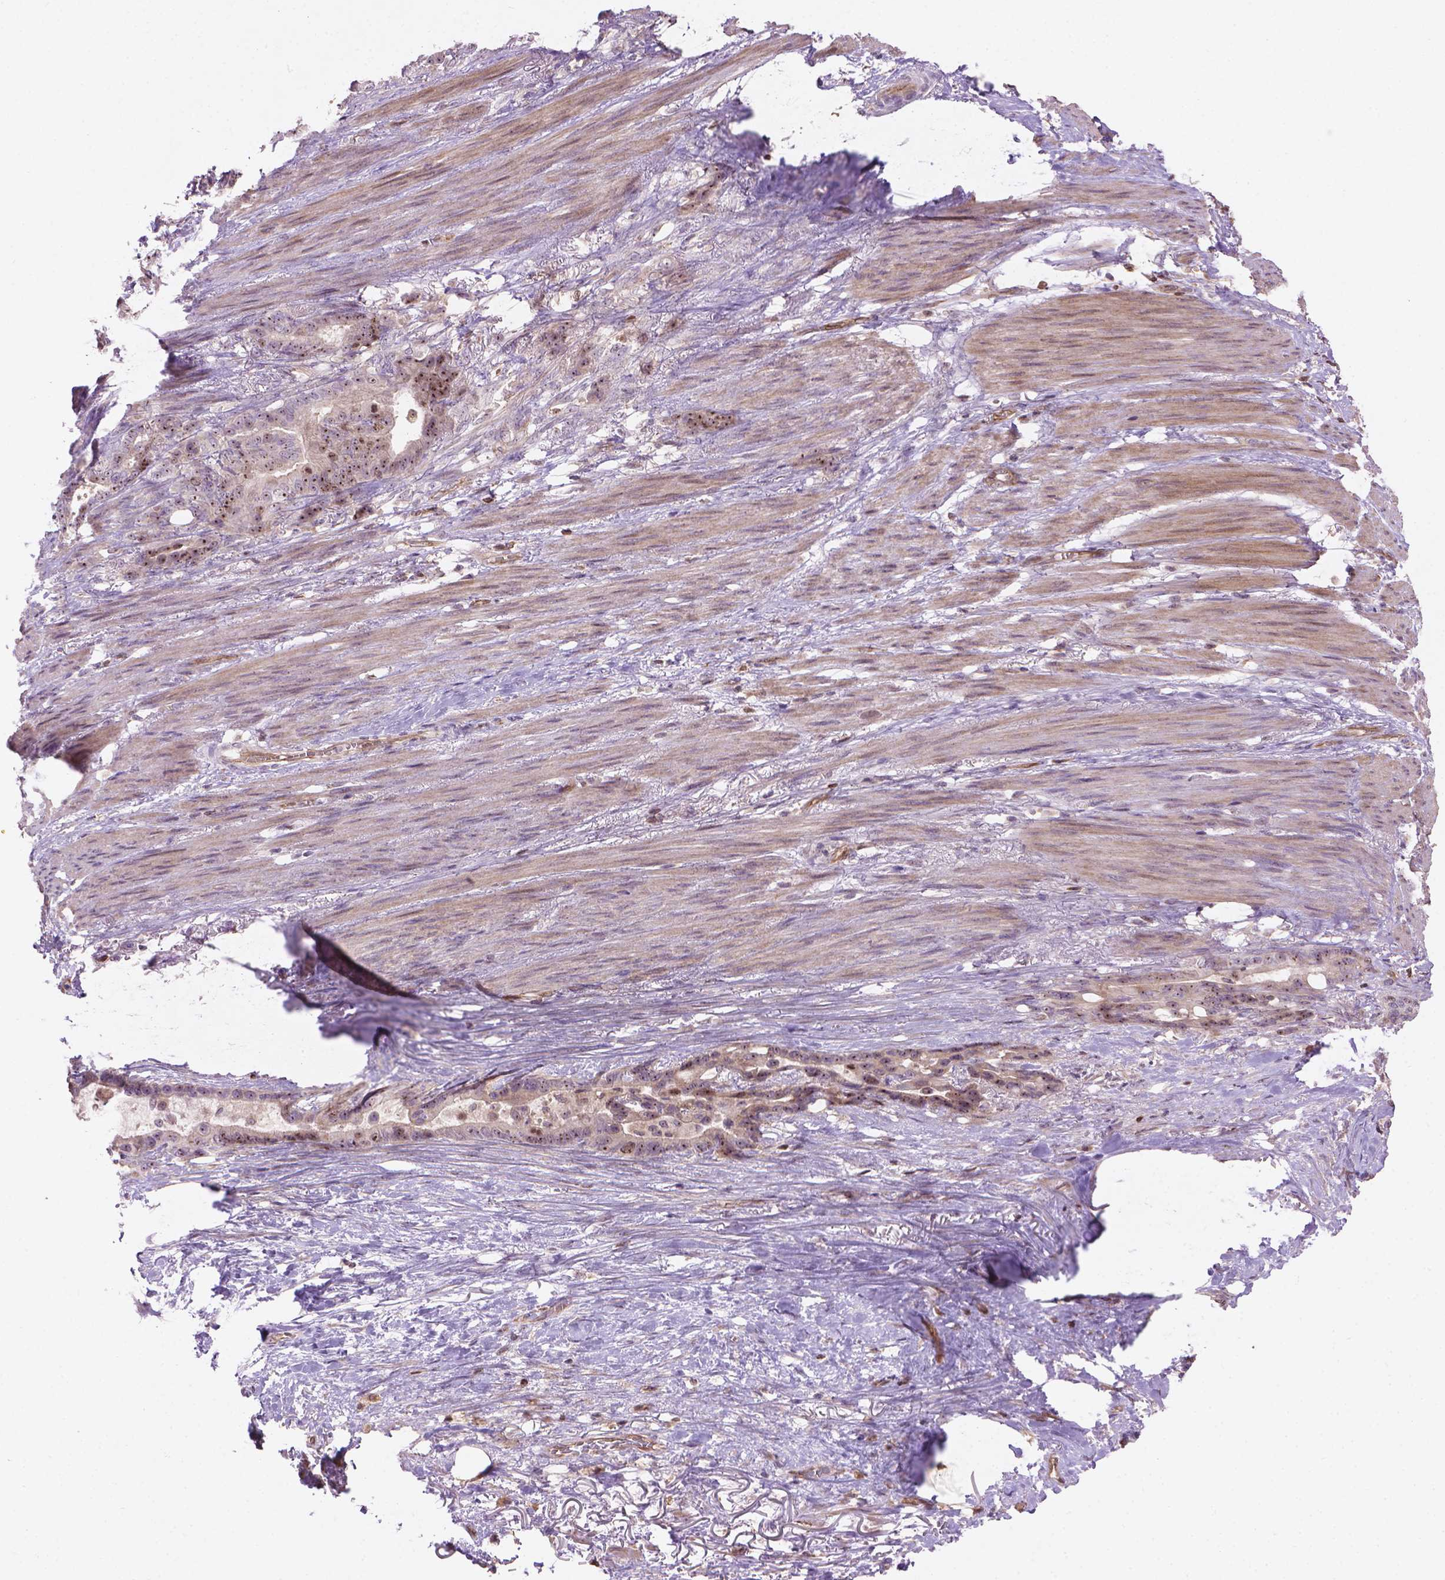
{"staining": {"intensity": "moderate", "quantity": "25%-75%", "location": "nuclear"}, "tissue": "stomach cancer", "cell_type": "Tumor cells", "image_type": "cancer", "snomed": [{"axis": "morphology", "description": "Normal tissue, NOS"}, {"axis": "morphology", "description": "Adenocarcinoma, NOS"}, {"axis": "topography", "description": "Esophagus"}, {"axis": "topography", "description": "Stomach, upper"}], "caption": "Immunohistochemical staining of human stomach adenocarcinoma displays medium levels of moderate nuclear protein staining in approximately 25%-75% of tumor cells.", "gene": "SMC2", "patient": {"sex": "male", "age": 62}}